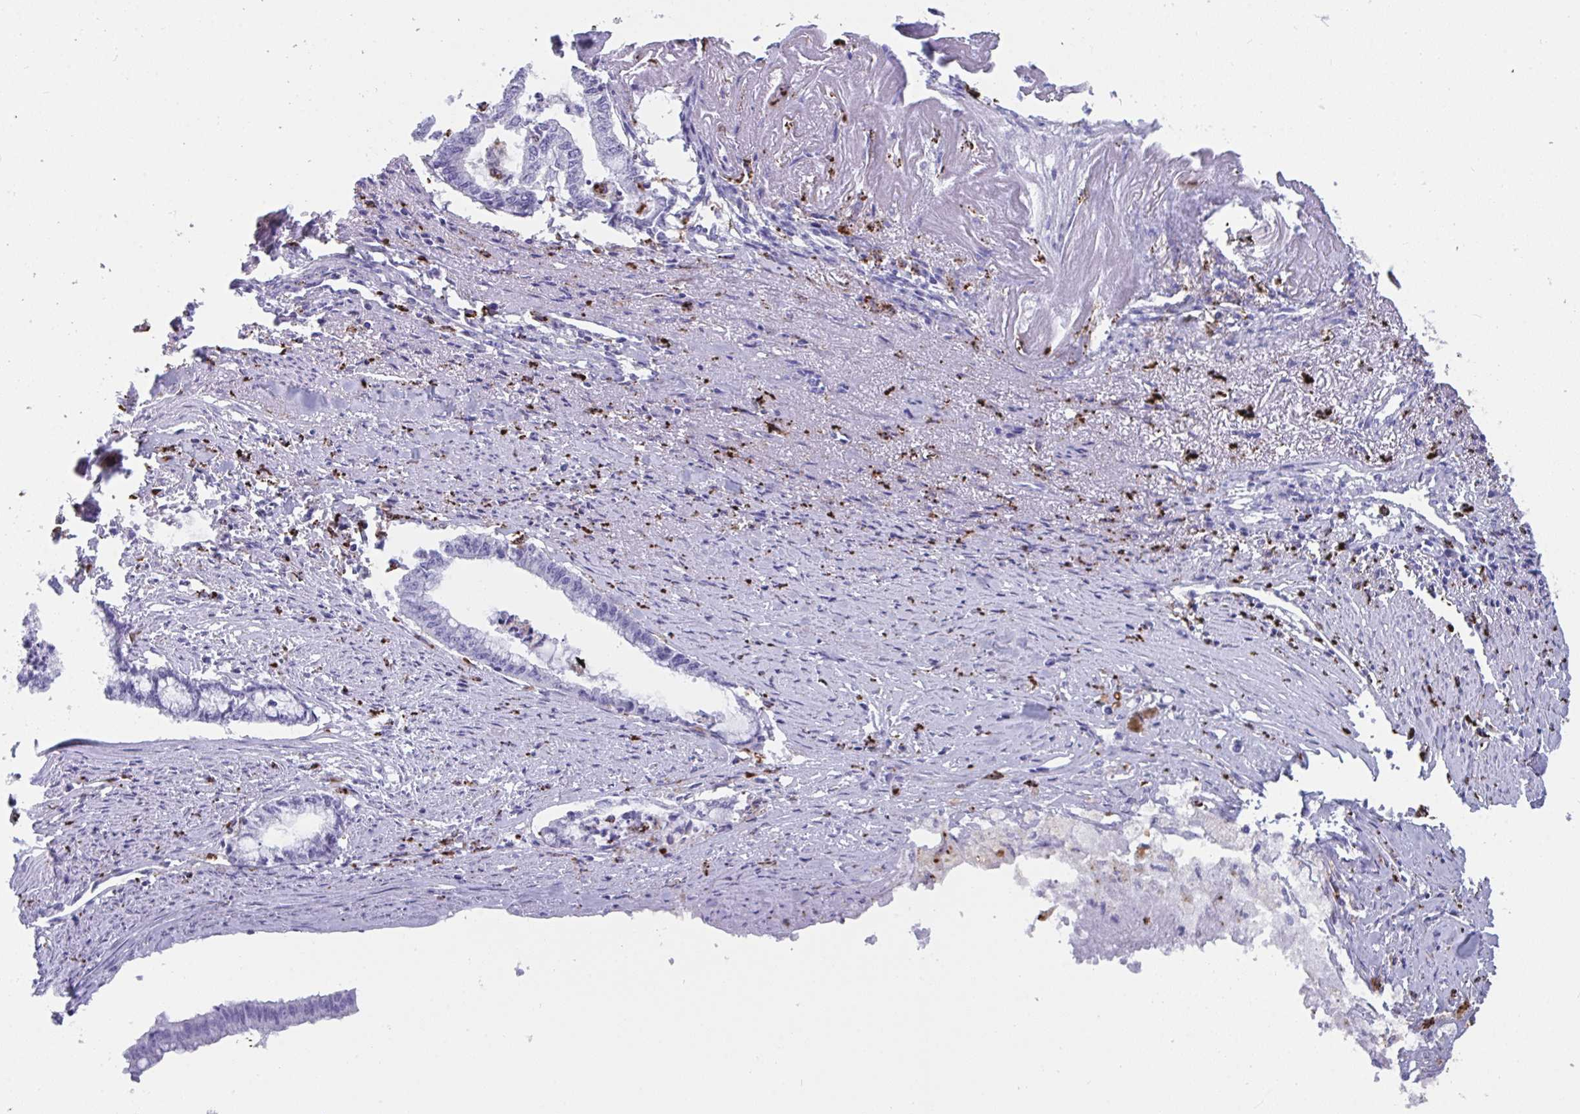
{"staining": {"intensity": "negative", "quantity": "none", "location": "none"}, "tissue": "endometrial cancer", "cell_type": "Tumor cells", "image_type": "cancer", "snomed": [{"axis": "morphology", "description": "Adenocarcinoma, NOS"}, {"axis": "topography", "description": "Endometrium"}], "caption": "The histopathology image reveals no staining of tumor cells in endometrial cancer (adenocarcinoma). (Immunohistochemistry, brightfield microscopy, high magnification).", "gene": "CPVL", "patient": {"sex": "female", "age": 79}}